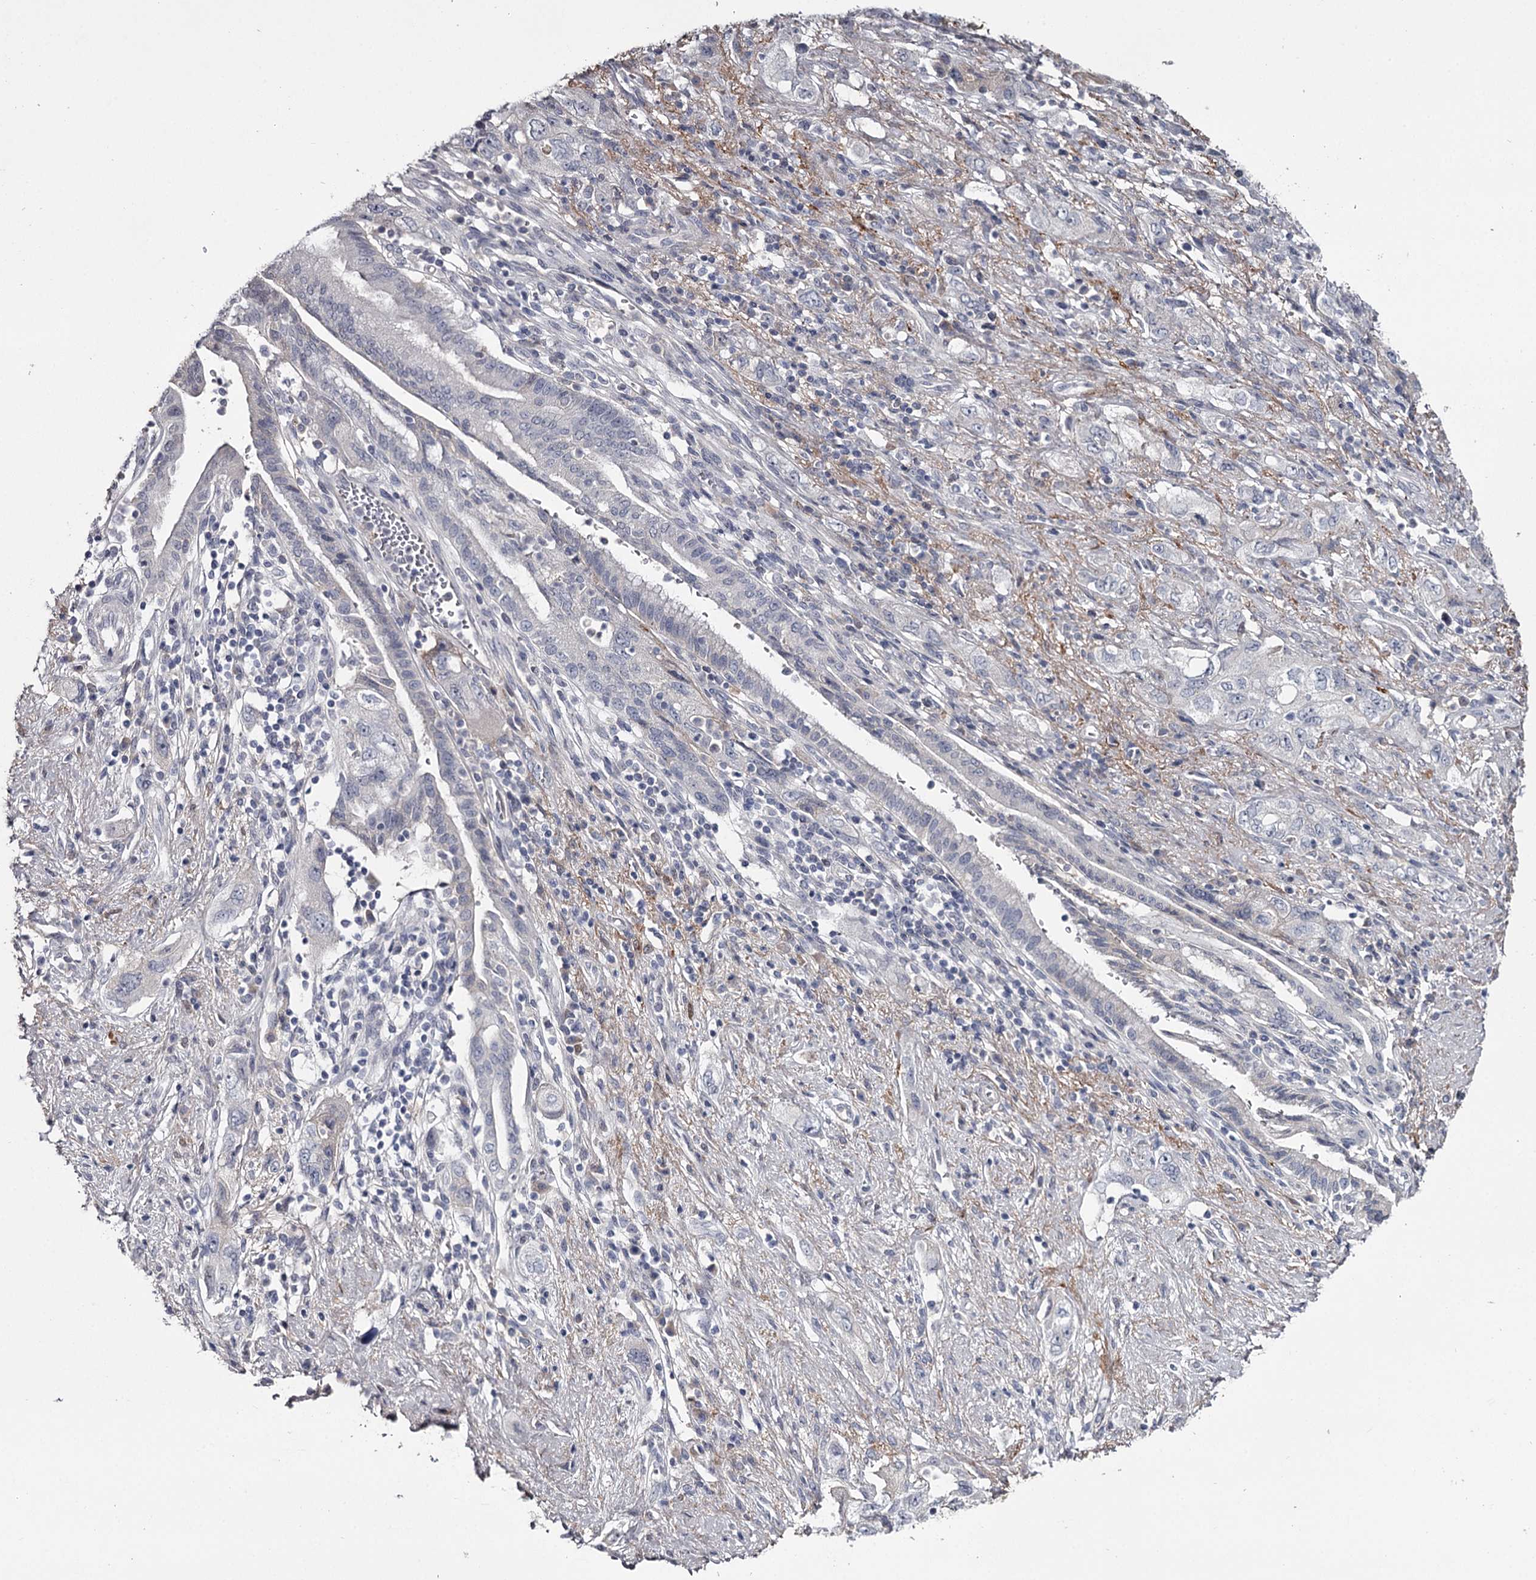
{"staining": {"intensity": "negative", "quantity": "none", "location": "none"}, "tissue": "pancreatic cancer", "cell_type": "Tumor cells", "image_type": "cancer", "snomed": [{"axis": "morphology", "description": "Adenocarcinoma, NOS"}, {"axis": "topography", "description": "Pancreas"}], "caption": "Tumor cells show no significant positivity in adenocarcinoma (pancreatic). Brightfield microscopy of immunohistochemistry stained with DAB (brown) and hematoxylin (blue), captured at high magnification.", "gene": "FDXACB1", "patient": {"sex": "female", "age": 73}}